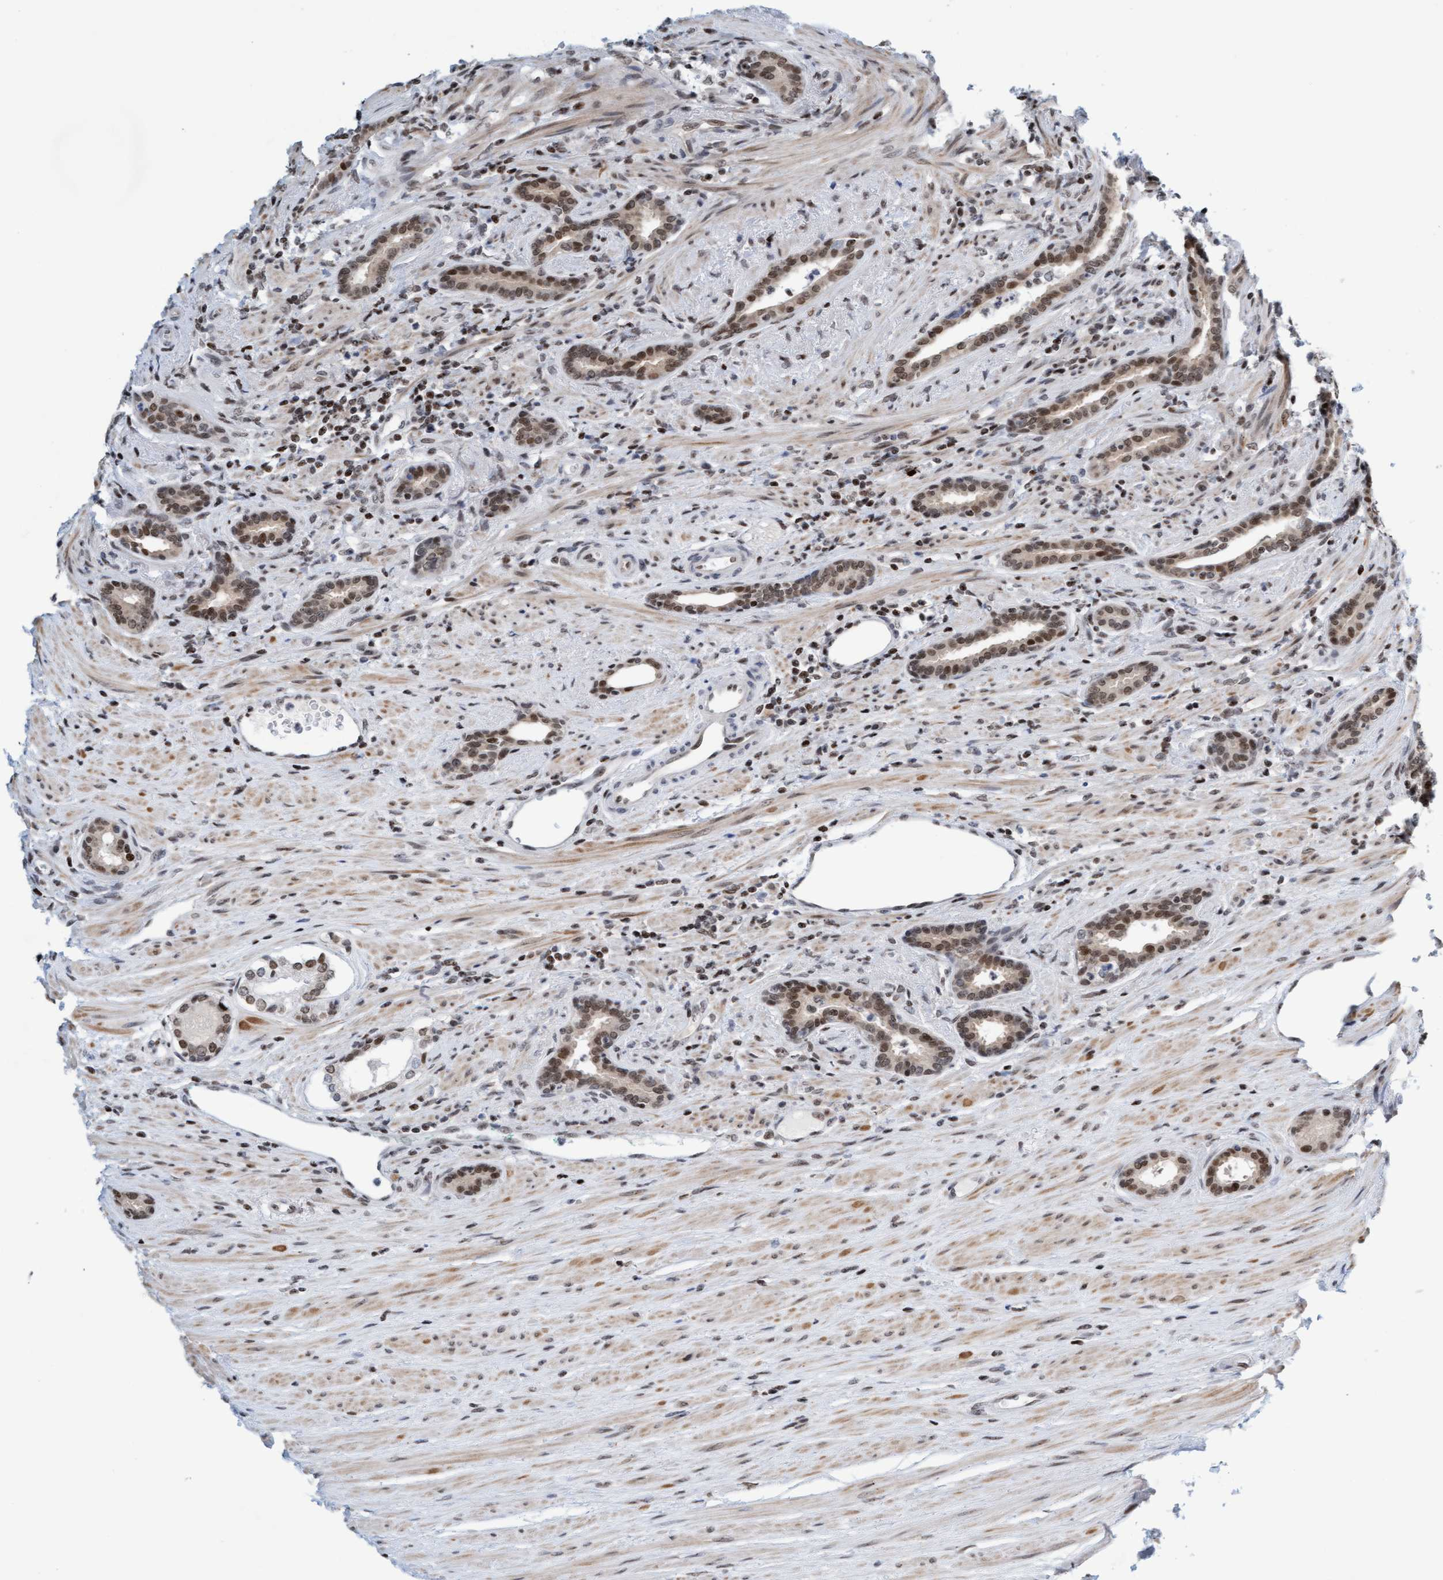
{"staining": {"intensity": "moderate", "quantity": ">75%", "location": "nuclear"}, "tissue": "prostate cancer", "cell_type": "Tumor cells", "image_type": "cancer", "snomed": [{"axis": "morphology", "description": "Adenocarcinoma, High grade"}, {"axis": "topography", "description": "Prostate"}], "caption": "Protein expression analysis of prostate cancer demonstrates moderate nuclear staining in approximately >75% of tumor cells. The staining is performed using DAB (3,3'-diaminobenzidine) brown chromogen to label protein expression. The nuclei are counter-stained blue using hematoxylin.", "gene": "GLRX2", "patient": {"sex": "male", "age": 71}}